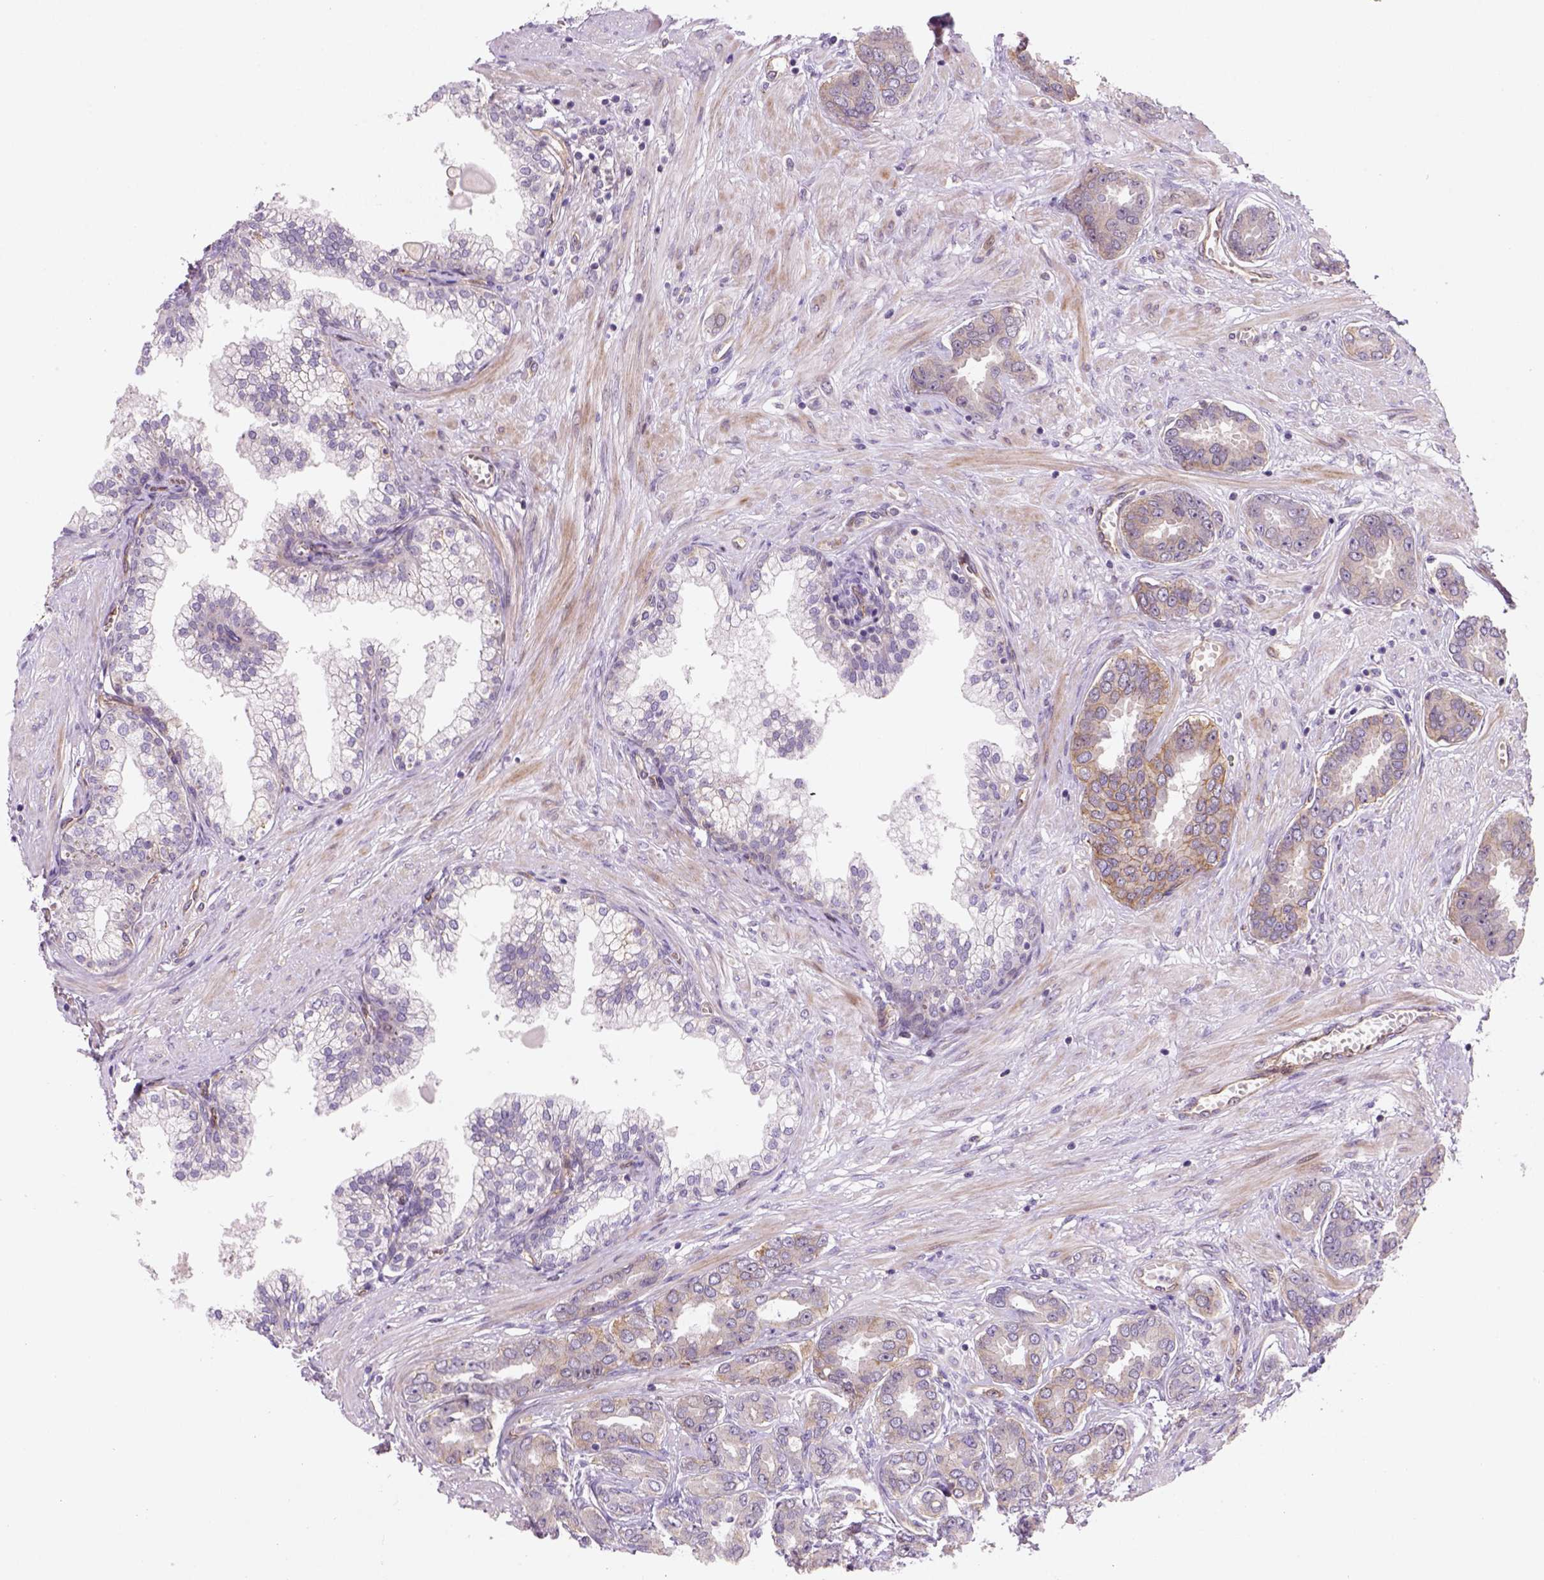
{"staining": {"intensity": "moderate", "quantity": "25%-75%", "location": "cytoplasmic/membranous"}, "tissue": "prostate cancer", "cell_type": "Tumor cells", "image_type": "cancer", "snomed": [{"axis": "morphology", "description": "Adenocarcinoma, NOS"}, {"axis": "topography", "description": "Prostate"}], "caption": "This image reveals immunohistochemistry (IHC) staining of human prostate cancer, with medium moderate cytoplasmic/membranous positivity in about 25%-75% of tumor cells.", "gene": "VSTM5", "patient": {"sex": "male", "age": 67}}